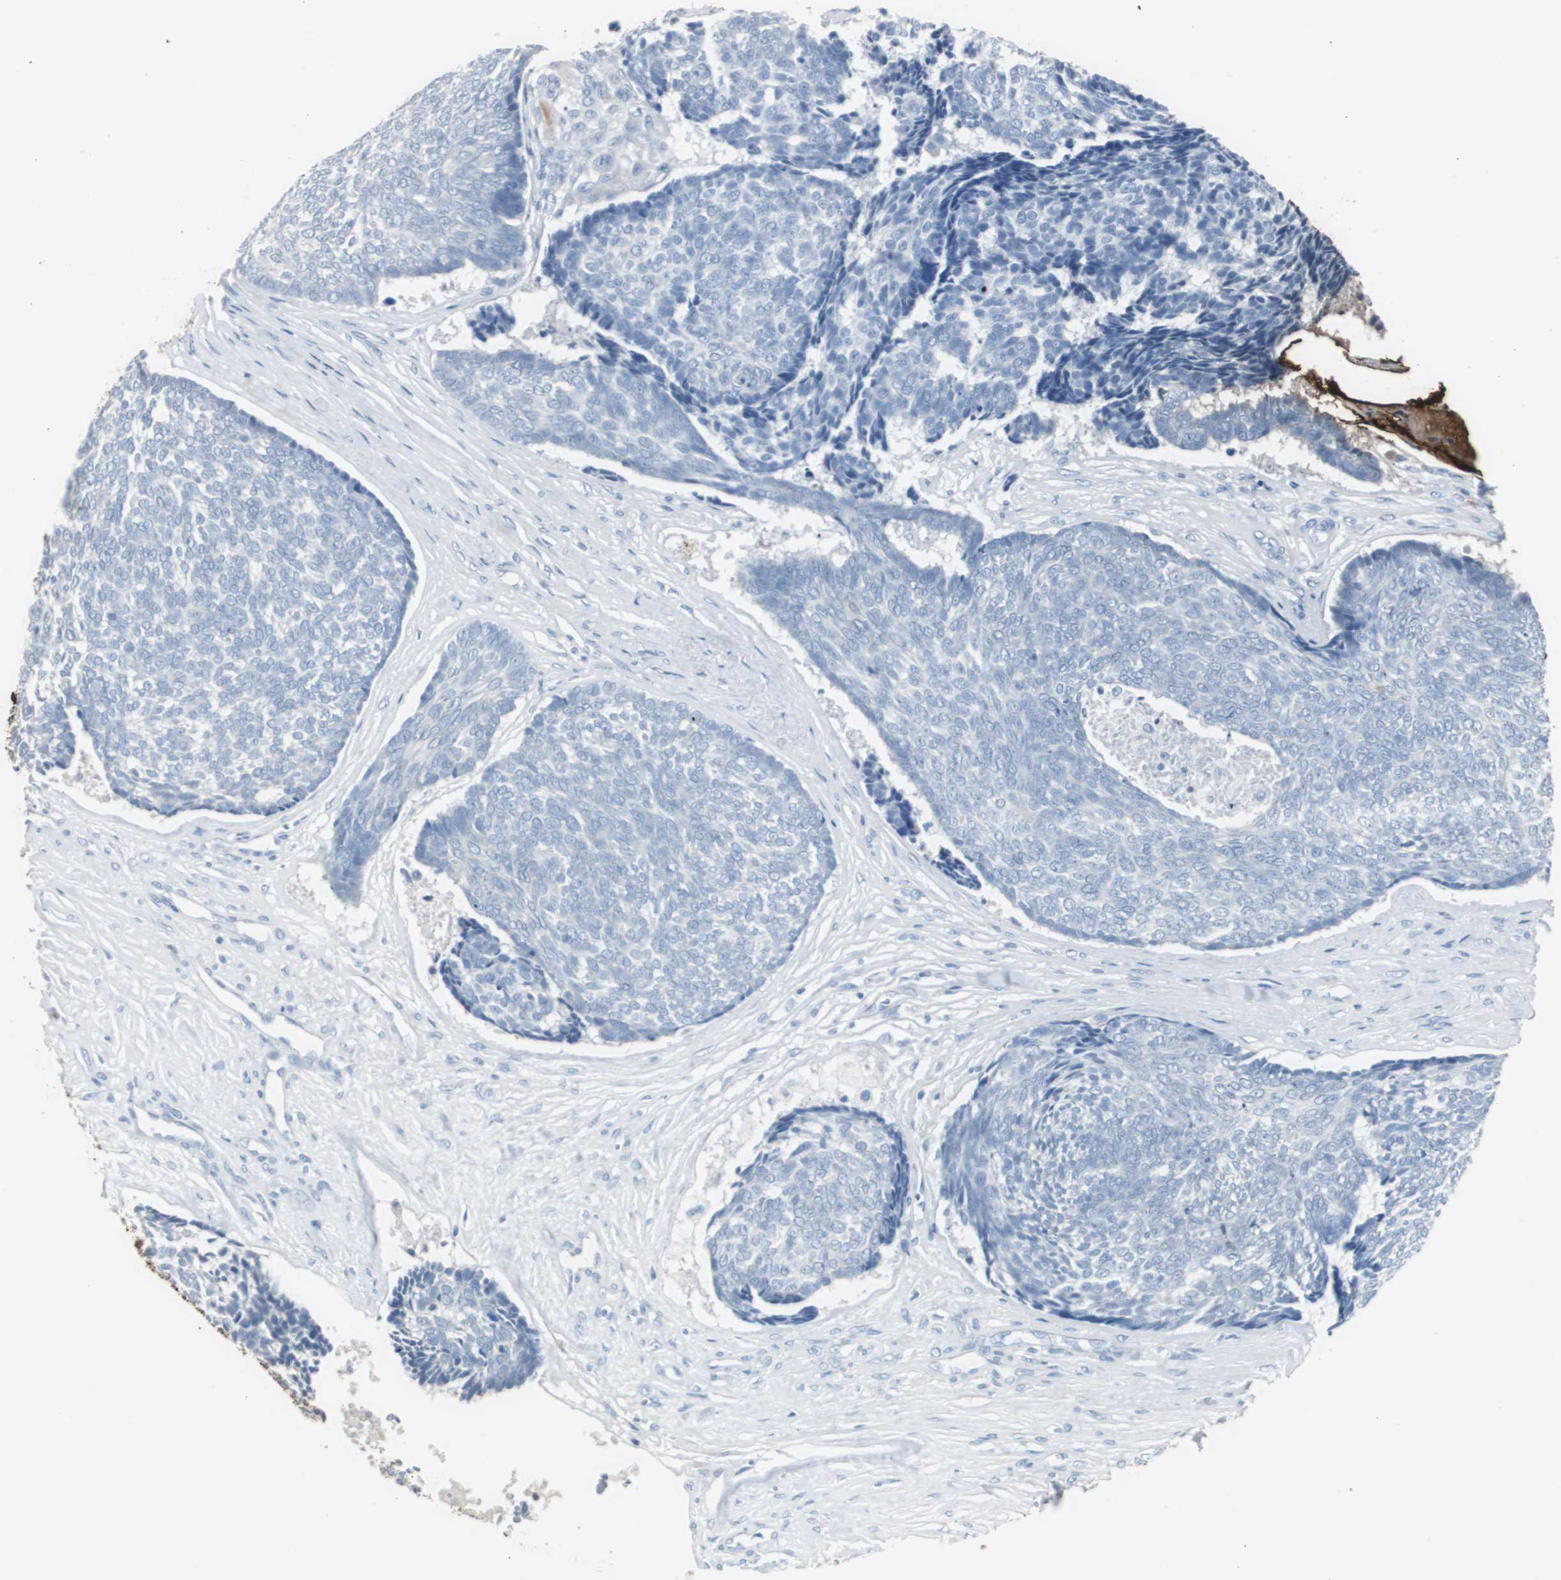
{"staining": {"intensity": "negative", "quantity": "none", "location": "none"}, "tissue": "skin cancer", "cell_type": "Tumor cells", "image_type": "cancer", "snomed": [{"axis": "morphology", "description": "Basal cell carcinoma"}, {"axis": "topography", "description": "Skin"}], "caption": "Immunohistochemistry of human basal cell carcinoma (skin) shows no staining in tumor cells.", "gene": "S100A7", "patient": {"sex": "male", "age": 84}}